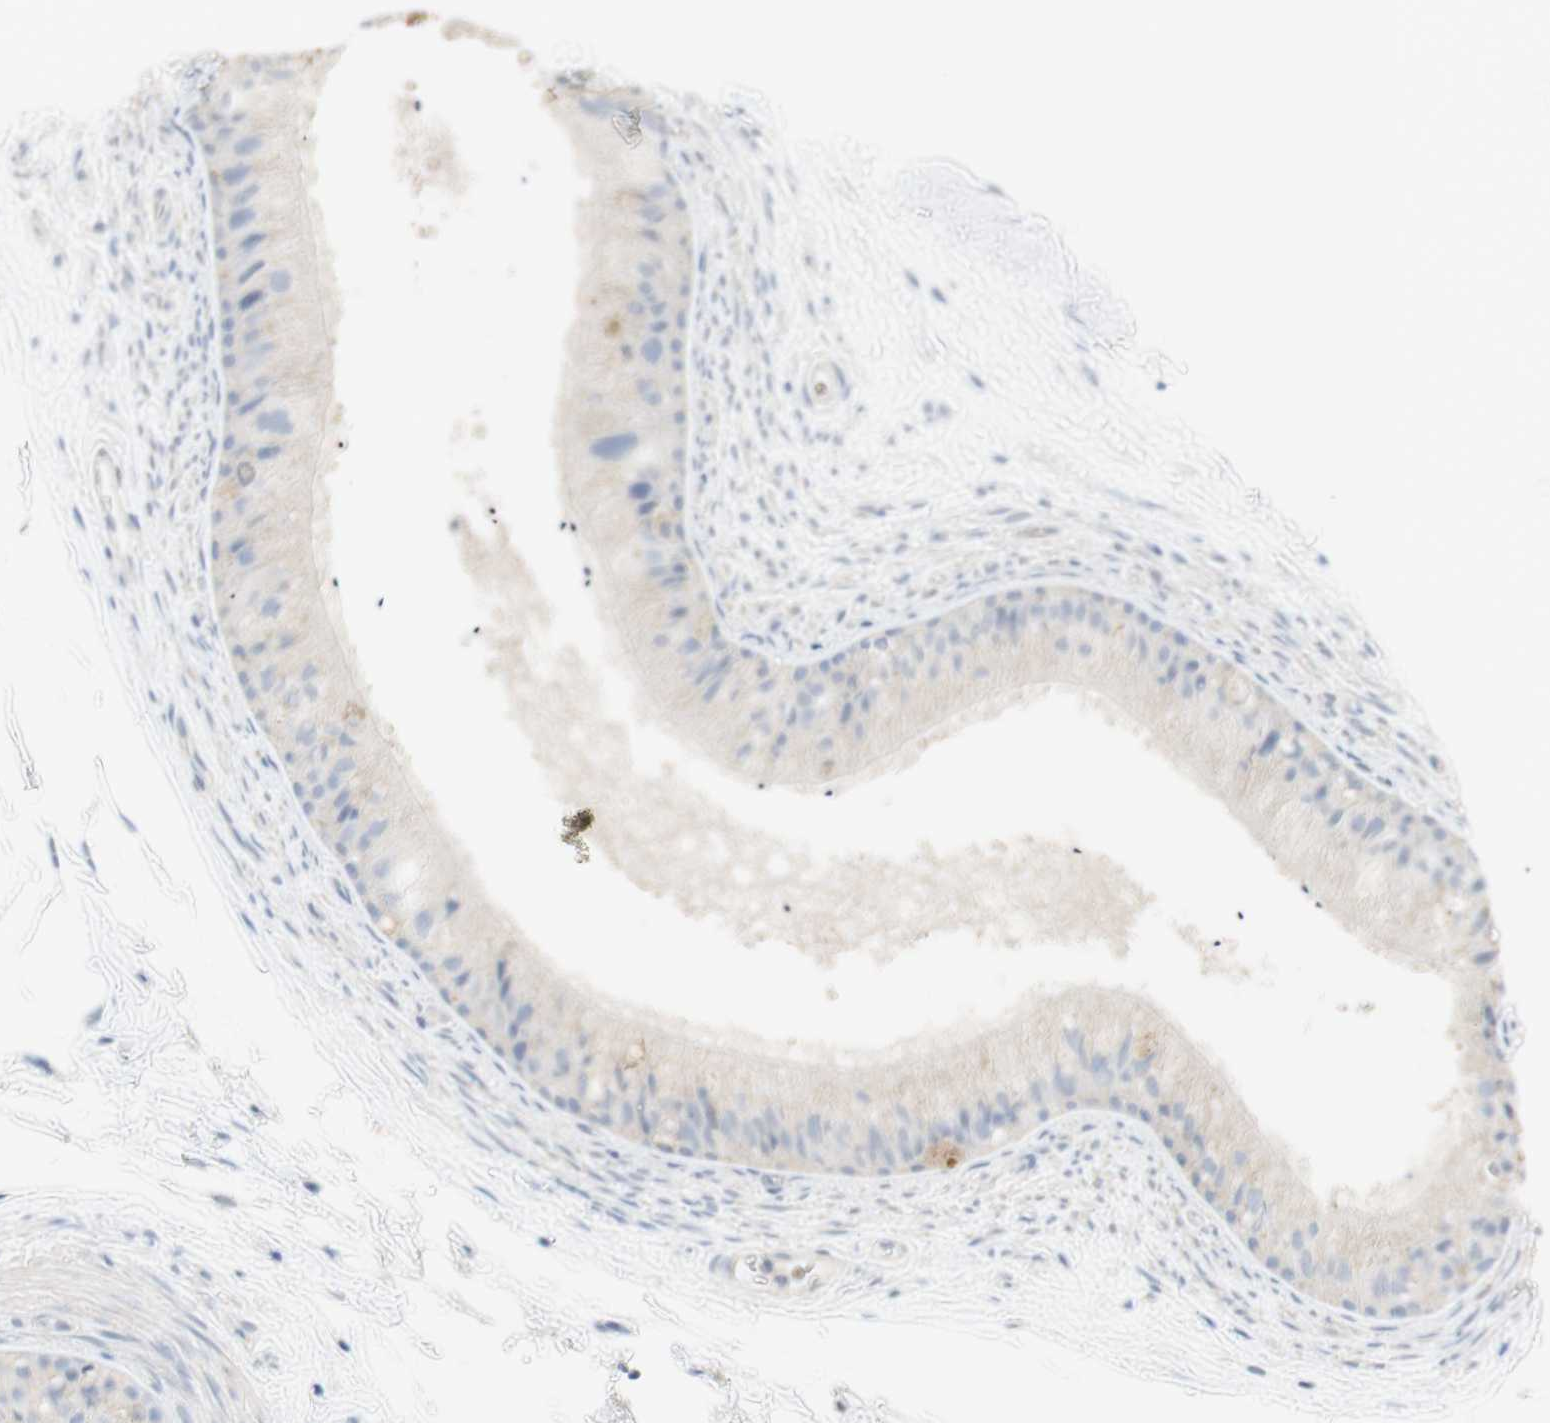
{"staining": {"intensity": "negative", "quantity": "none", "location": "none"}, "tissue": "epididymis", "cell_type": "Glandular cells", "image_type": "normal", "snomed": [{"axis": "morphology", "description": "Normal tissue, NOS"}, {"axis": "topography", "description": "Epididymis"}], "caption": "IHC histopathology image of unremarkable human epididymis stained for a protein (brown), which demonstrates no staining in glandular cells. (DAB immunohistochemistry (IHC) visualized using brightfield microscopy, high magnification).", "gene": "MANEA", "patient": {"sex": "male", "age": 56}}